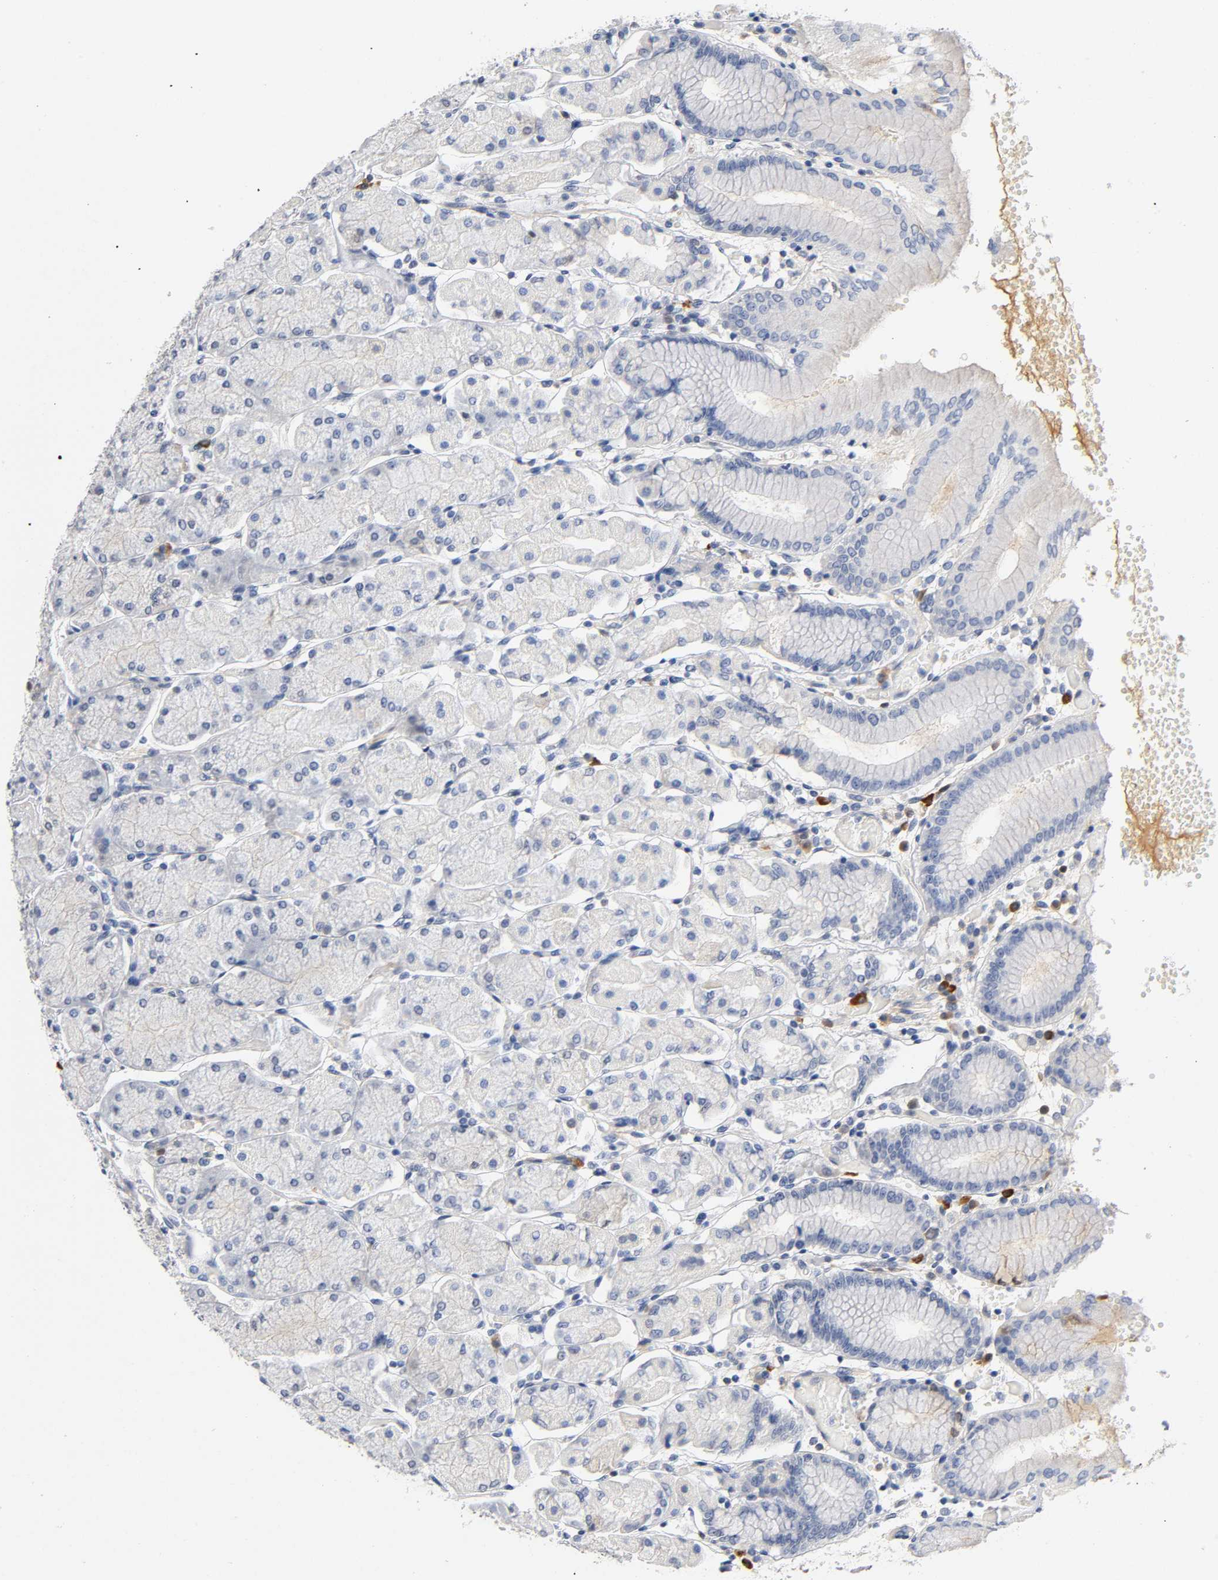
{"staining": {"intensity": "negative", "quantity": "none", "location": "none"}, "tissue": "stomach", "cell_type": "Glandular cells", "image_type": "normal", "snomed": [{"axis": "morphology", "description": "Normal tissue, NOS"}, {"axis": "topography", "description": "Stomach, upper"}, {"axis": "topography", "description": "Stomach"}], "caption": "DAB (3,3'-diaminobenzidine) immunohistochemical staining of normal human stomach displays no significant staining in glandular cells.", "gene": "TNC", "patient": {"sex": "male", "age": 76}}